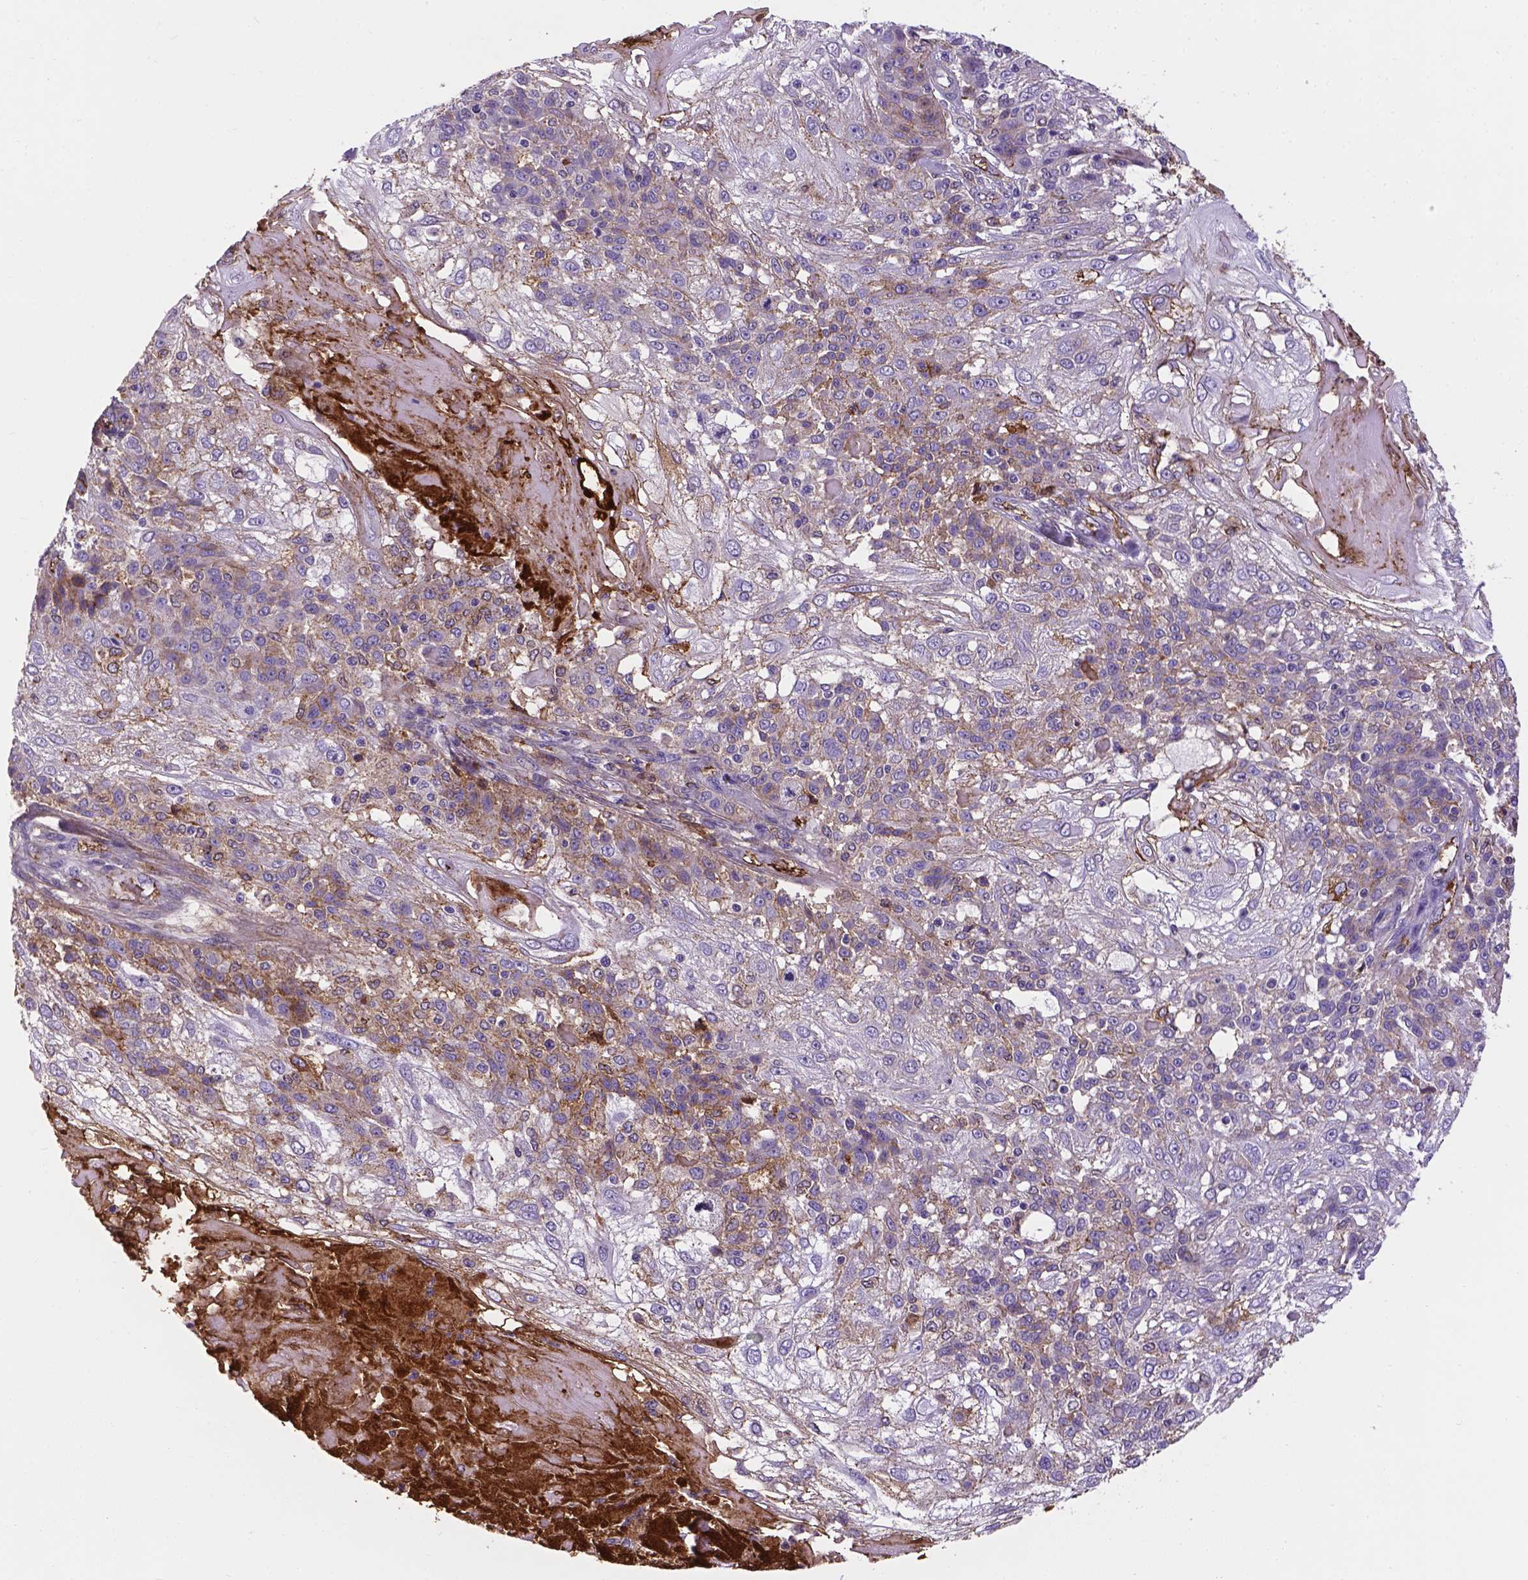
{"staining": {"intensity": "weak", "quantity": "25%-75%", "location": "cytoplasmic/membranous"}, "tissue": "skin cancer", "cell_type": "Tumor cells", "image_type": "cancer", "snomed": [{"axis": "morphology", "description": "Normal tissue, NOS"}, {"axis": "morphology", "description": "Squamous cell carcinoma, NOS"}, {"axis": "topography", "description": "Skin"}], "caption": "Squamous cell carcinoma (skin) stained for a protein demonstrates weak cytoplasmic/membranous positivity in tumor cells.", "gene": "APOE", "patient": {"sex": "female", "age": 83}}